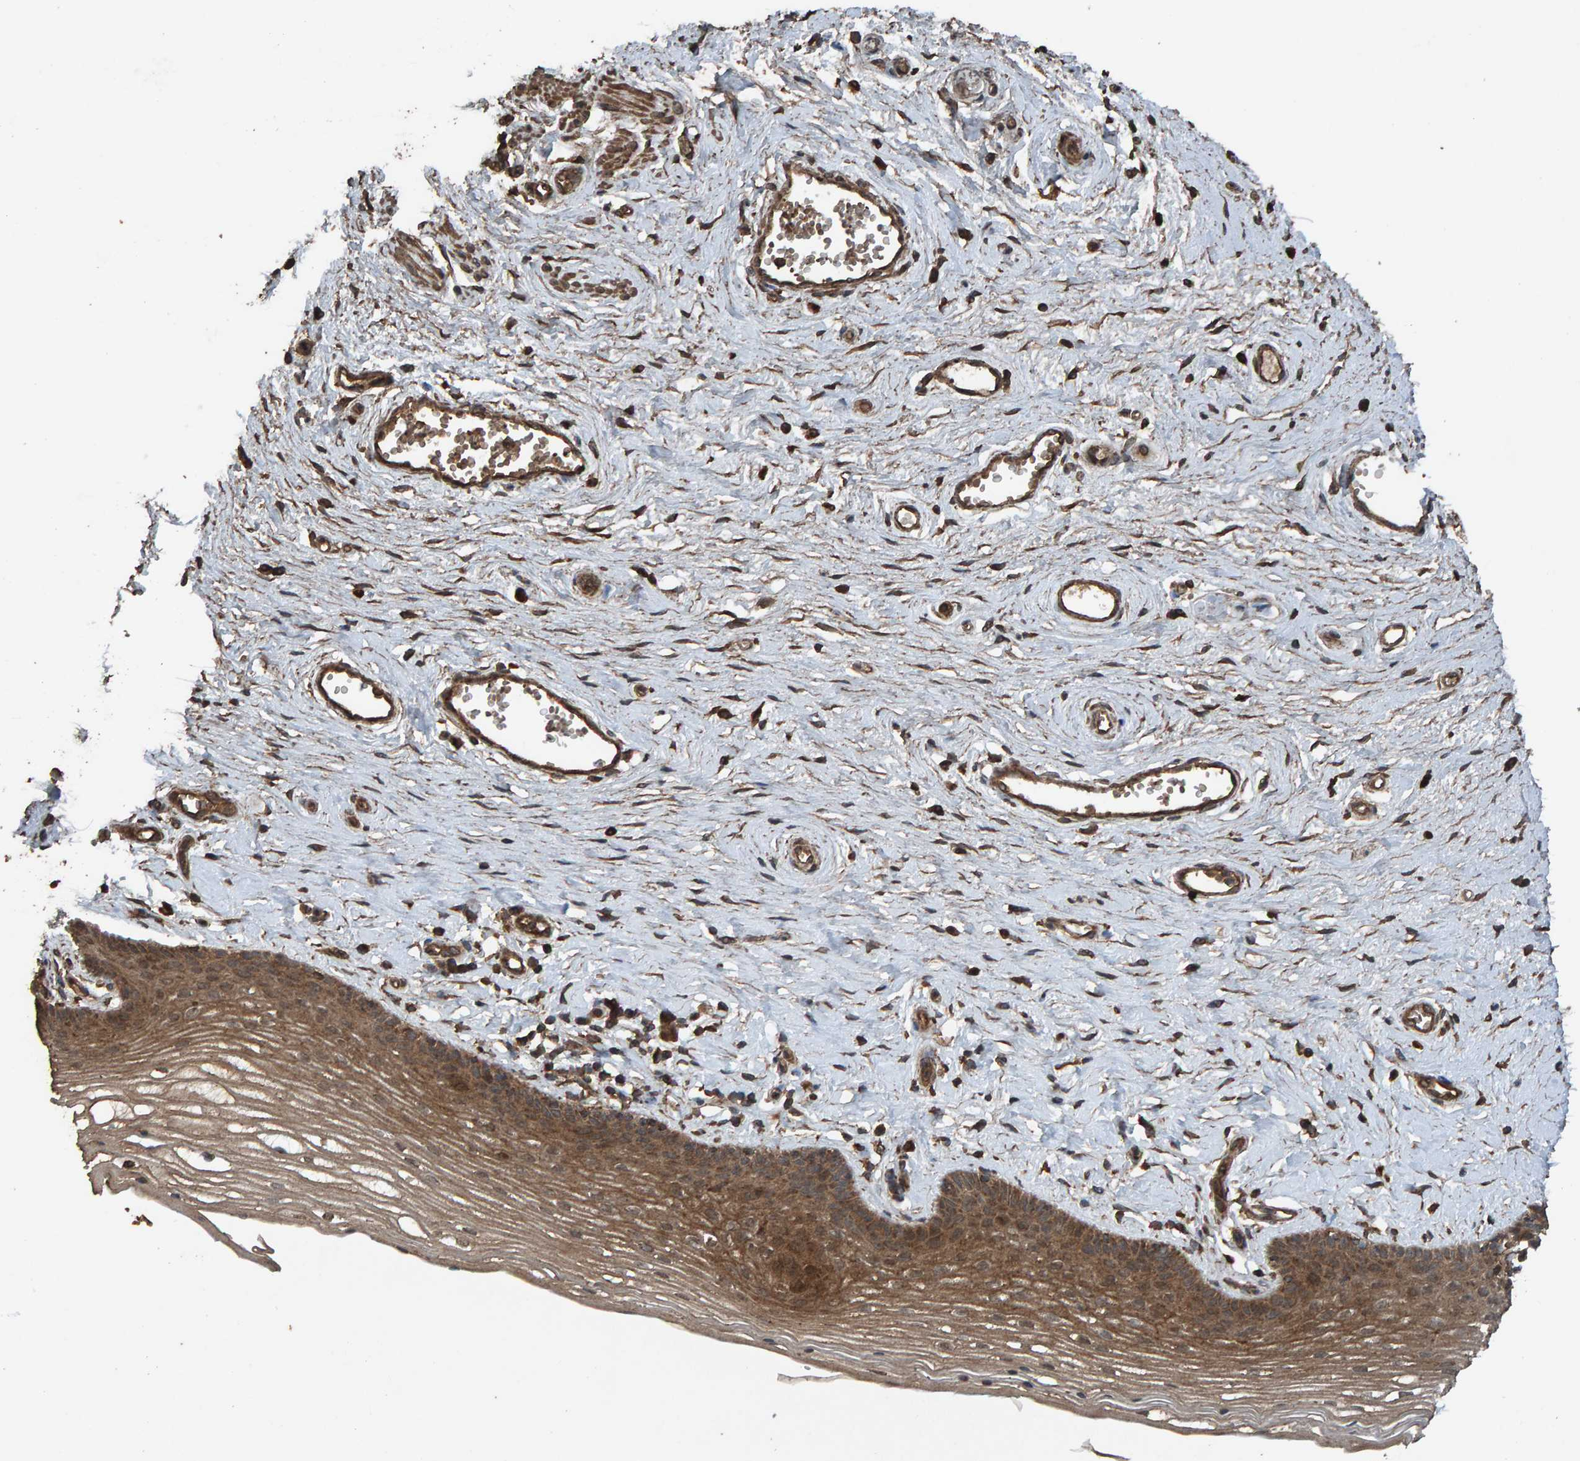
{"staining": {"intensity": "moderate", "quantity": ">75%", "location": "cytoplasmic/membranous"}, "tissue": "vagina", "cell_type": "Squamous epithelial cells", "image_type": "normal", "snomed": [{"axis": "morphology", "description": "Normal tissue, NOS"}, {"axis": "topography", "description": "Vagina"}], "caption": "Immunohistochemistry (DAB (3,3'-diaminobenzidine)) staining of normal human vagina exhibits moderate cytoplasmic/membranous protein staining in approximately >75% of squamous epithelial cells.", "gene": "DUS1L", "patient": {"sex": "female", "age": 46}}